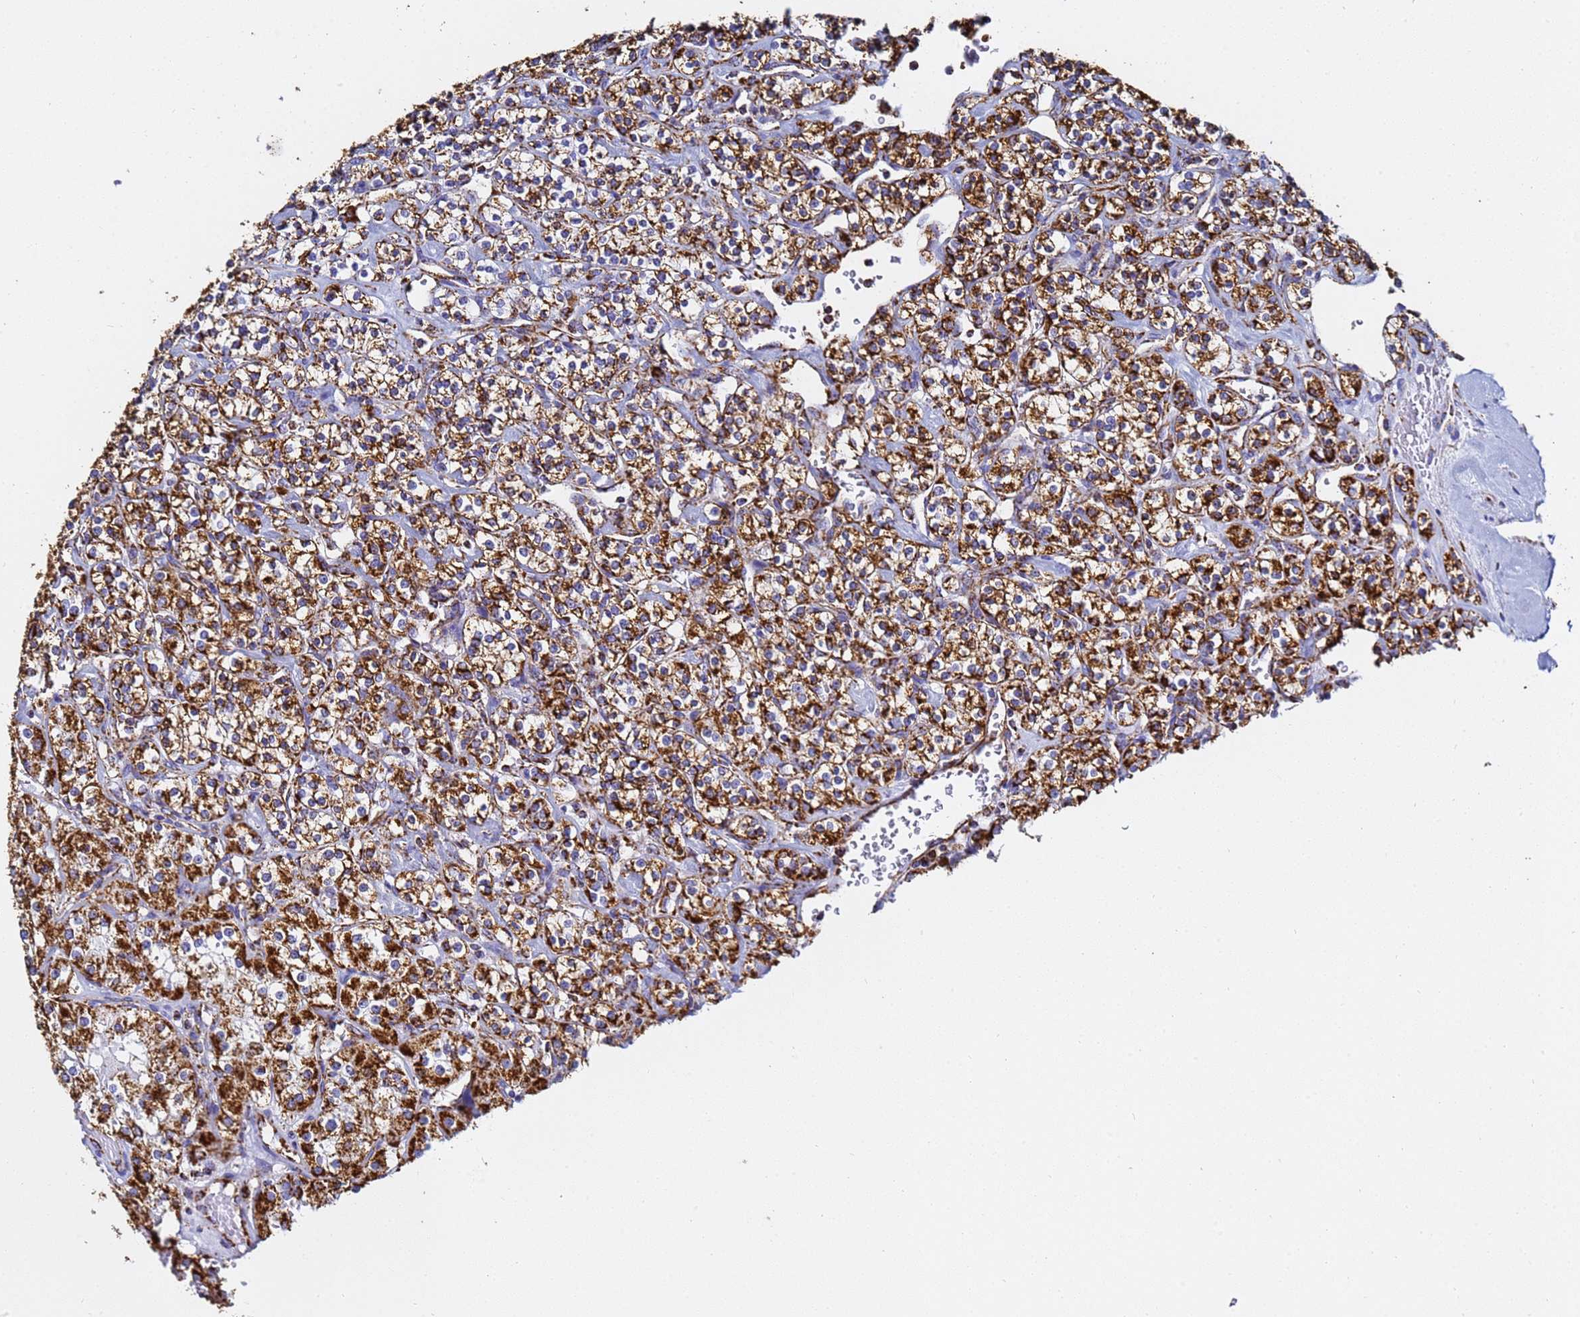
{"staining": {"intensity": "strong", "quantity": ">75%", "location": "cytoplasmic/membranous"}, "tissue": "renal cancer", "cell_type": "Tumor cells", "image_type": "cancer", "snomed": [{"axis": "morphology", "description": "Adenocarcinoma, NOS"}, {"axis": "topography", "description": "Kidney"}], "caption": "Brown immunohistochemical staining in renal cancer reveals strong cytoplasmic/membranous staining in approximately >75% of tumor cells. (DAB IHC, brown staining for protein, blue staining for nuclei).", "gene": "PHB2", "patient": {"sex": "male", "age": 77}}